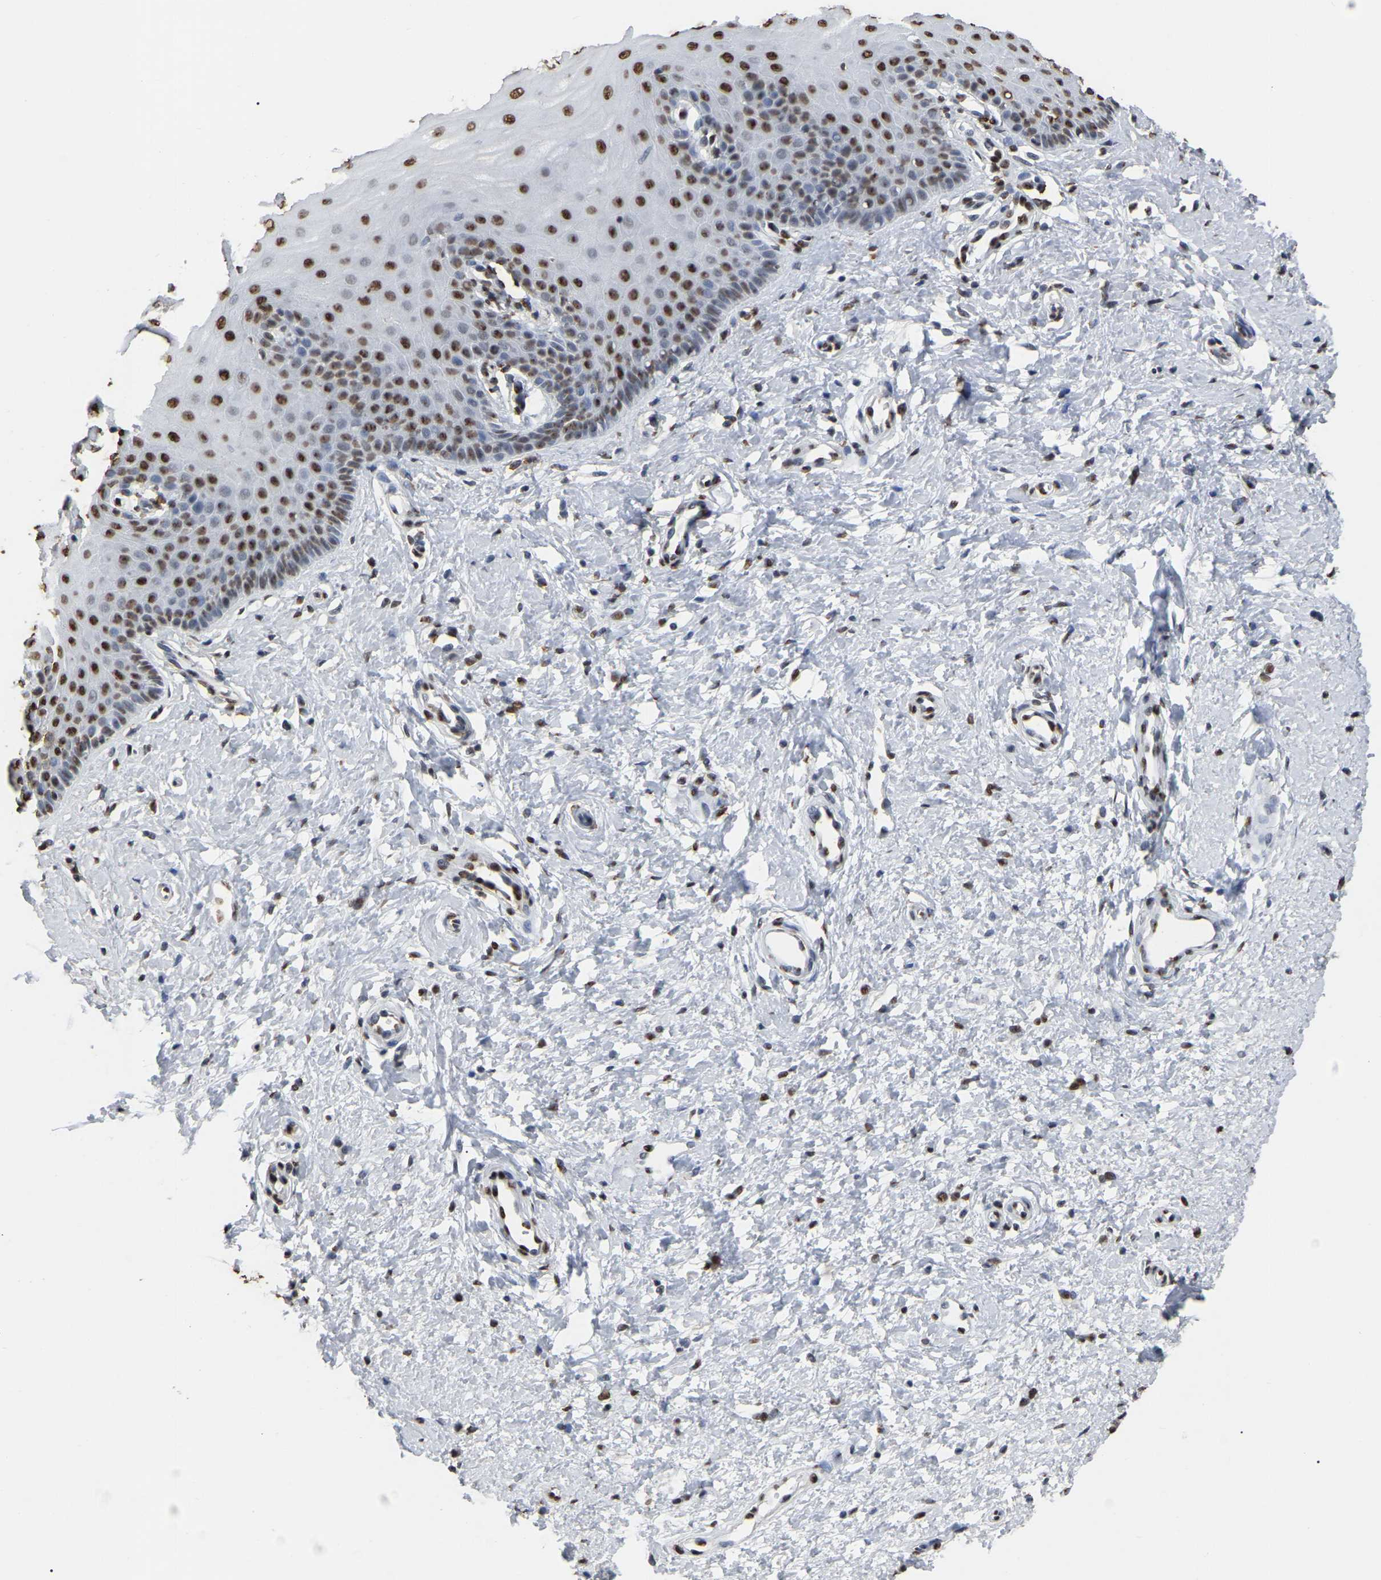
{"staining": {"intensity": "strong", "quantity": "25%-75%", "location": "nuclear"}, "tissue": "cervix", "cell_type": "Squamous epithelial cells", "image_type": "normal", "snomed": [{"axis": "morphology", "description": "Normal tissue, NOS"}, {"axis": "topography", "description": "Cervix"}], "caption": "Immunohistochemistry image of unremarkable cervix stained for a protein (brown), which reveals high levels of strong nuclear staining in approximately 25%-75% of squamous epithelial cells.", "gene": "RBL2", "patient": {"sex": "female", "age": 55}}